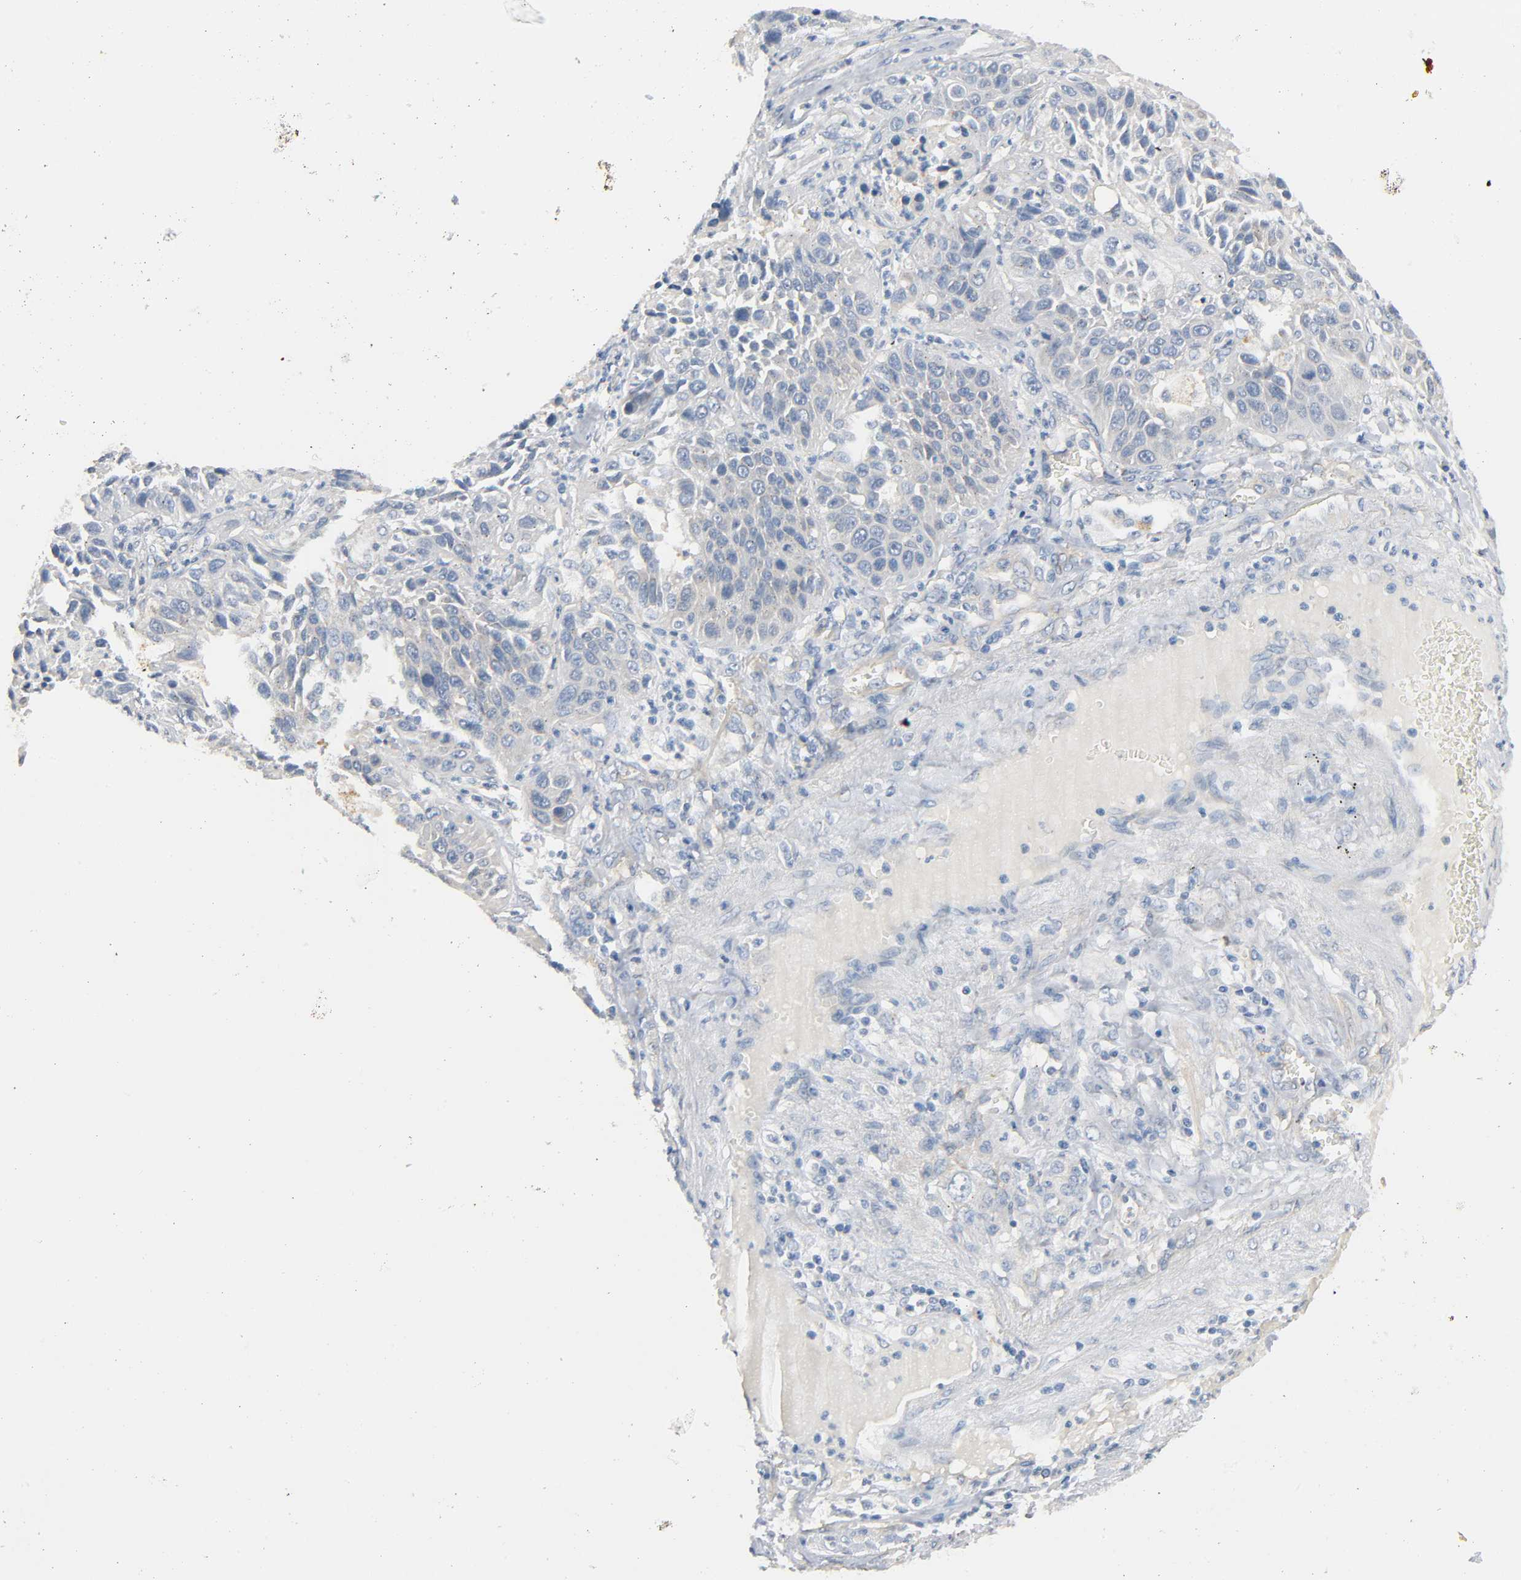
{"staining": {"intensity": "weak", "quantity": "<25%", "location": "cytoplasmic/membranous"}, "tissue": "lung cancer", "cell_type": "Tumor cells", "image_type": "cancer", "snomed": [{"axis": "morphology", "description": "Squamous cell carcinoma, NOS"}, {"axis": "topography", "description": "Lung"}], "caption": "The immunohistochemistry micrograph has no significant expression in tumor cells of lung cancer tissue.", "gene": "ARPC1A", "patient": {"sex": "female", "age": 76}}